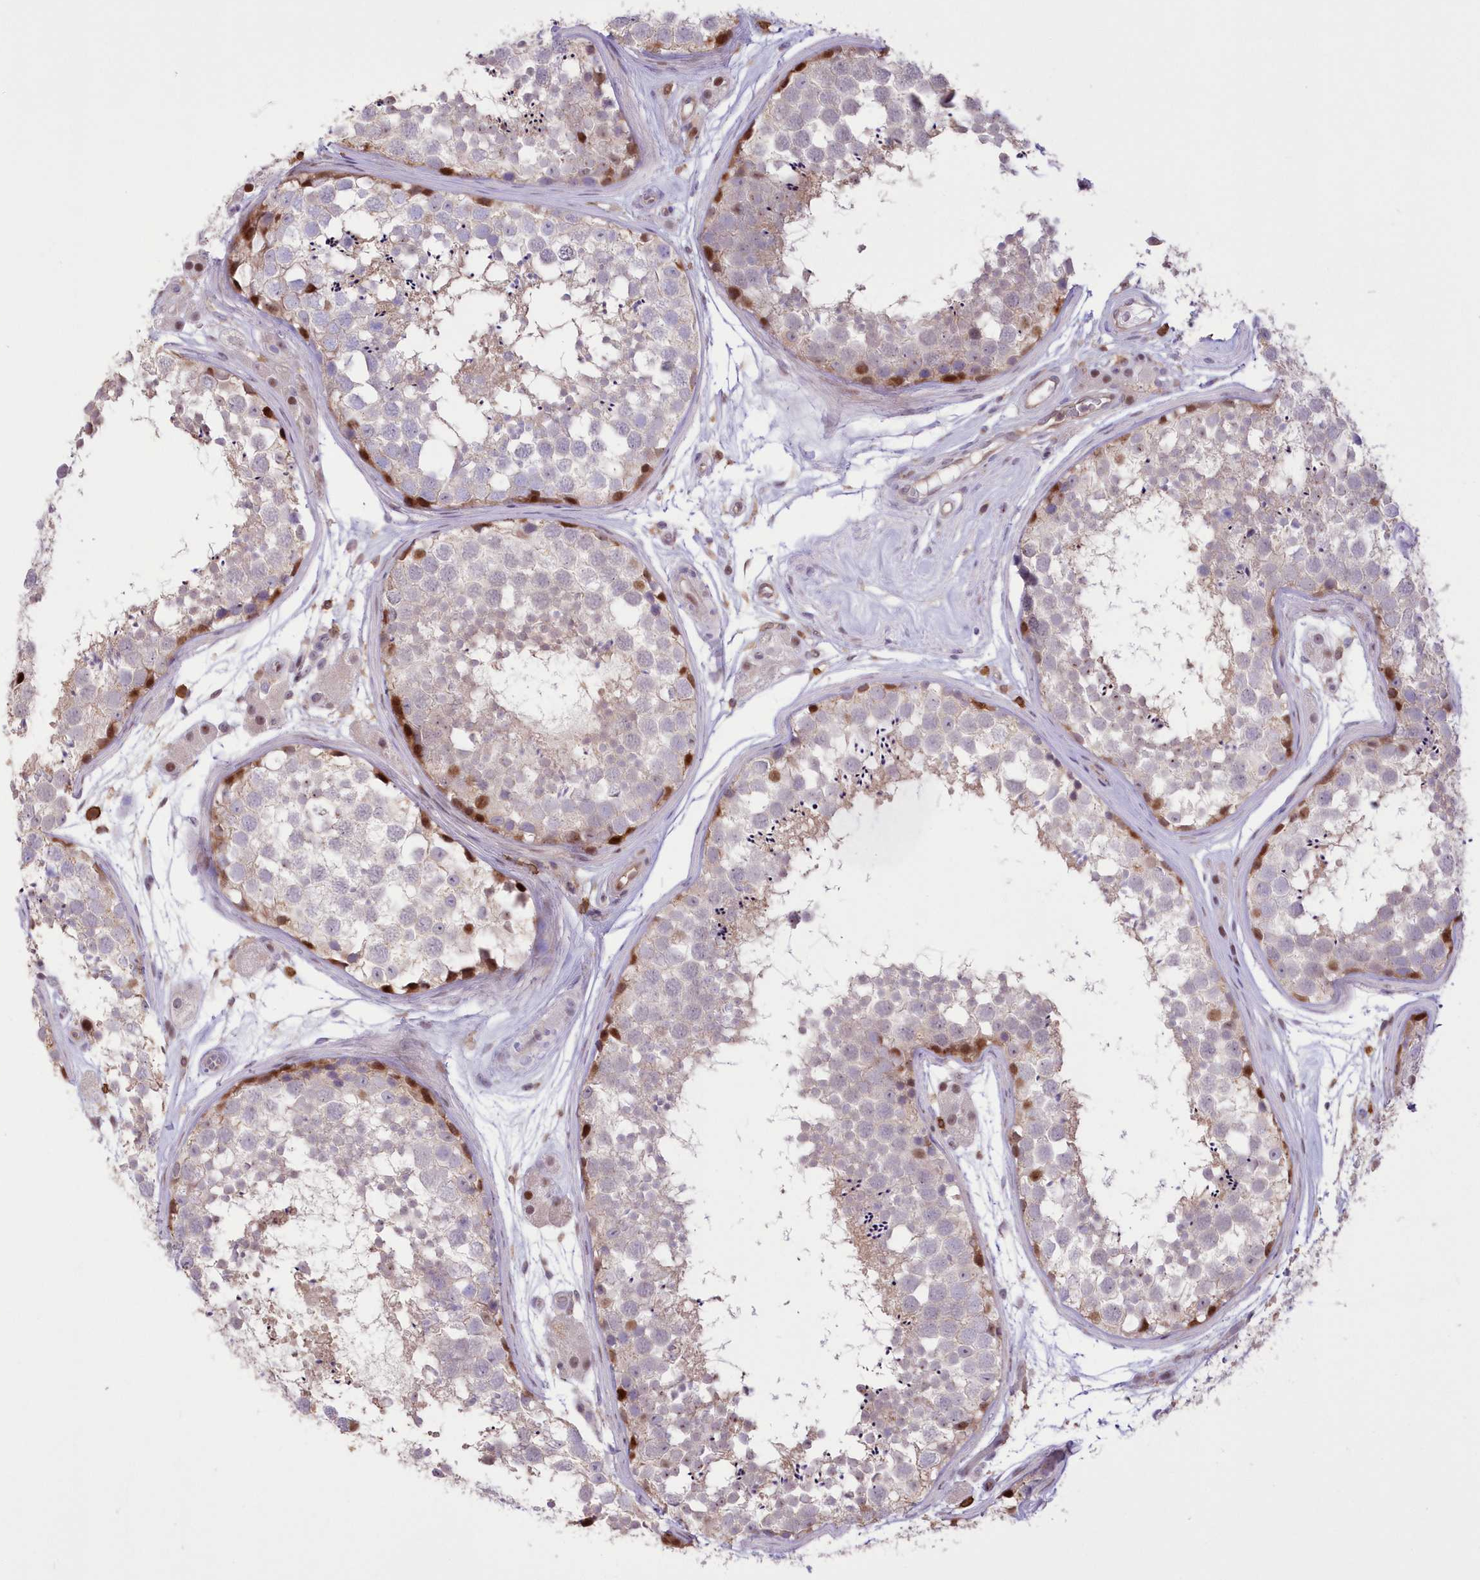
{"staining": {"intensity": "strong", "quantity": "<25%", "location": "nuclear"}, "tissue": "testis", "cell_type": "Cells in seminiferous ducts", "image_type": "normal", "snomed": [{"axis": "morphology", "description": "Normal tissue, NOS"}, {"axis": "topography", "description": "Testis"}], "caption": "A histopathology image of testis stained for a protein shows strong nuclear brown staining in cells in seminiferous ducts.", "gene": "RNPEPL1", "patient": {"sex": "male", "age": 56}}